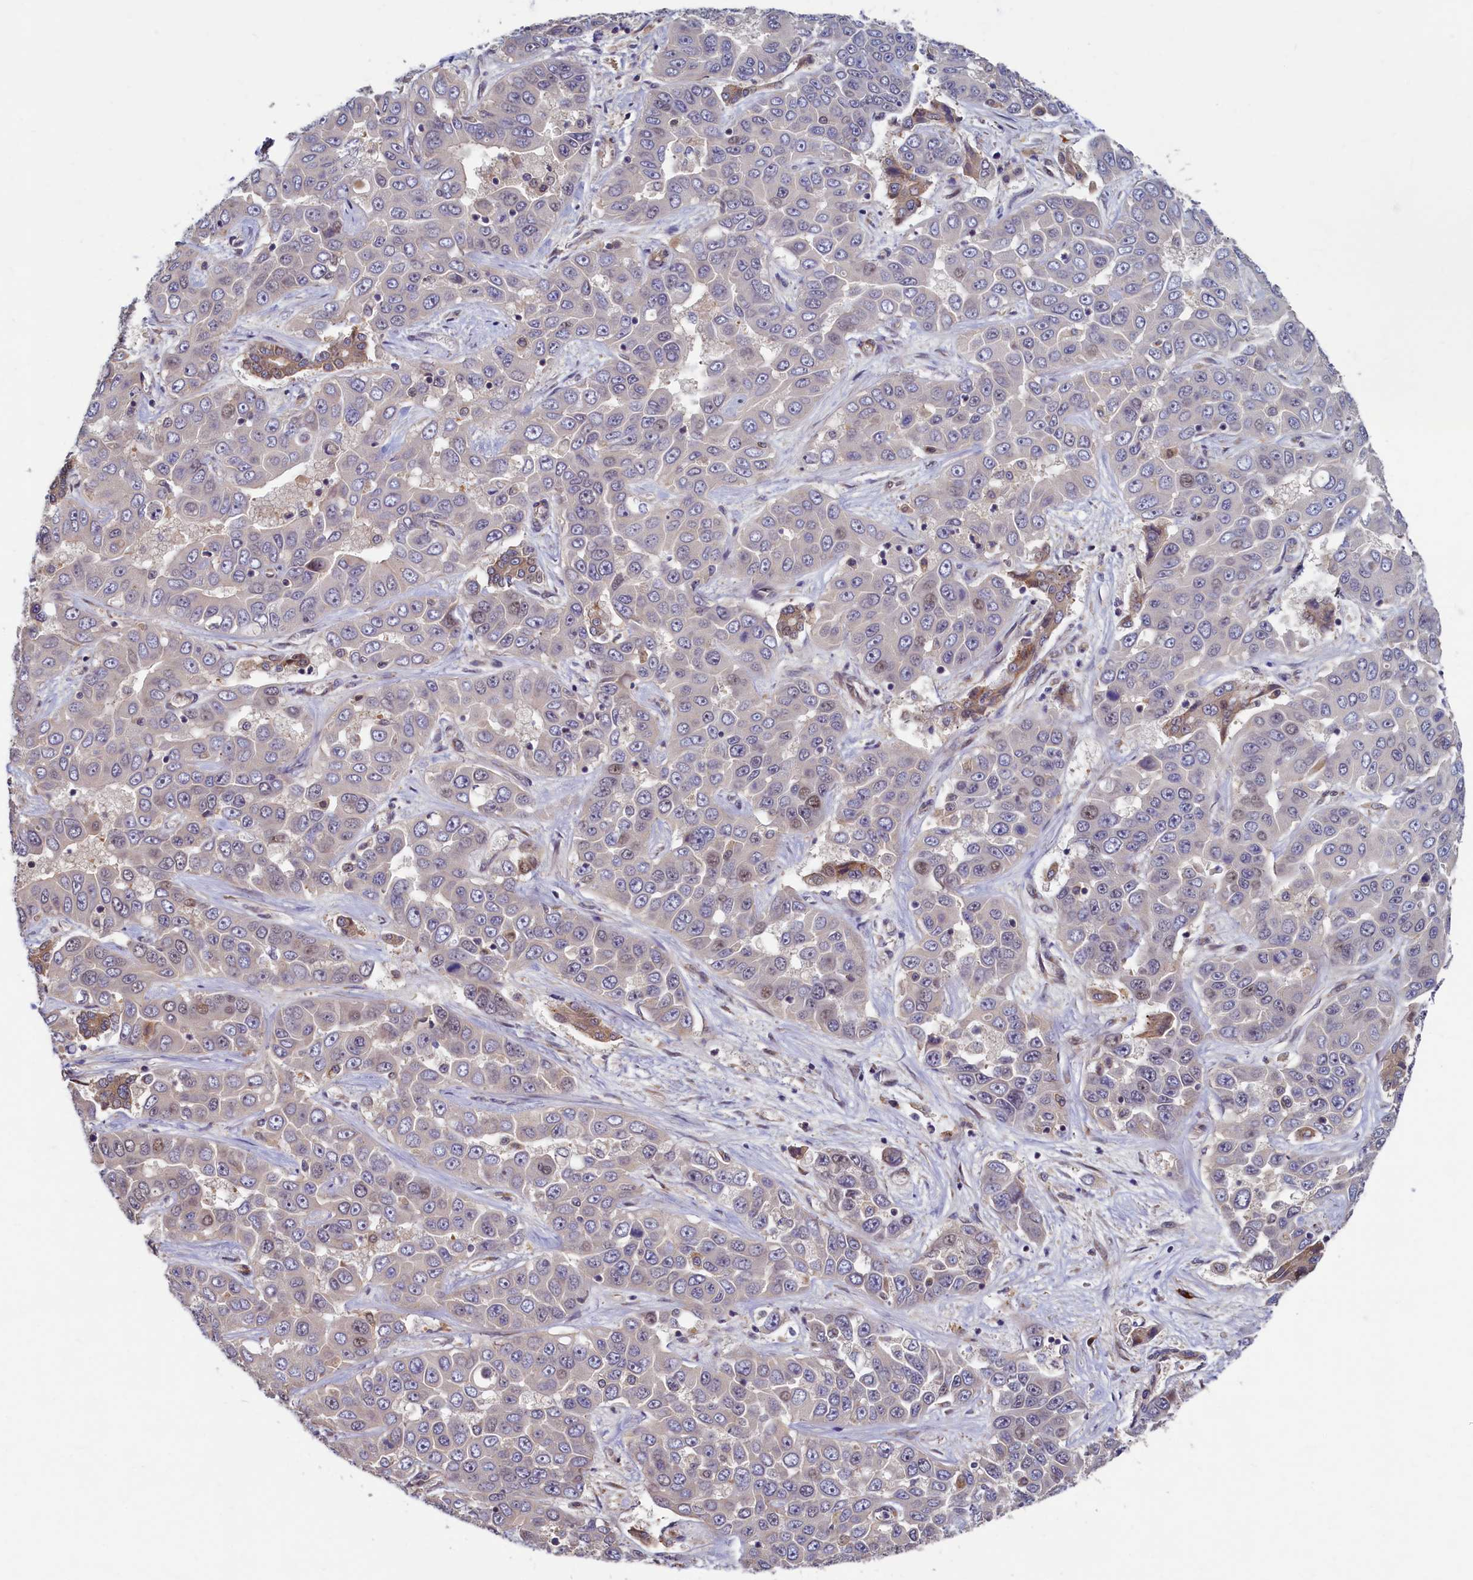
{"staining": {"intensity": "weak", "quantity": "<25%", "location": "cytoplasmic/membranous,nuclear"}, "tissue": "liver cancer", "cell_type": "Tumor cells", "image_type": "cancer", "snomed": [{"axis": "morphology", "description": "Cholangiocarcinoma"}, {"axis": "topography", "description": "Liver"}], "caption": "Immunohistochemistry (IHC) histopathology image of human cholangiocarcinoma (liver) stained for a protein (brown), which displays no staining in tumor cells.", "gene": "SLC16A14", "patient": {"sex": "female", "age": 52}}